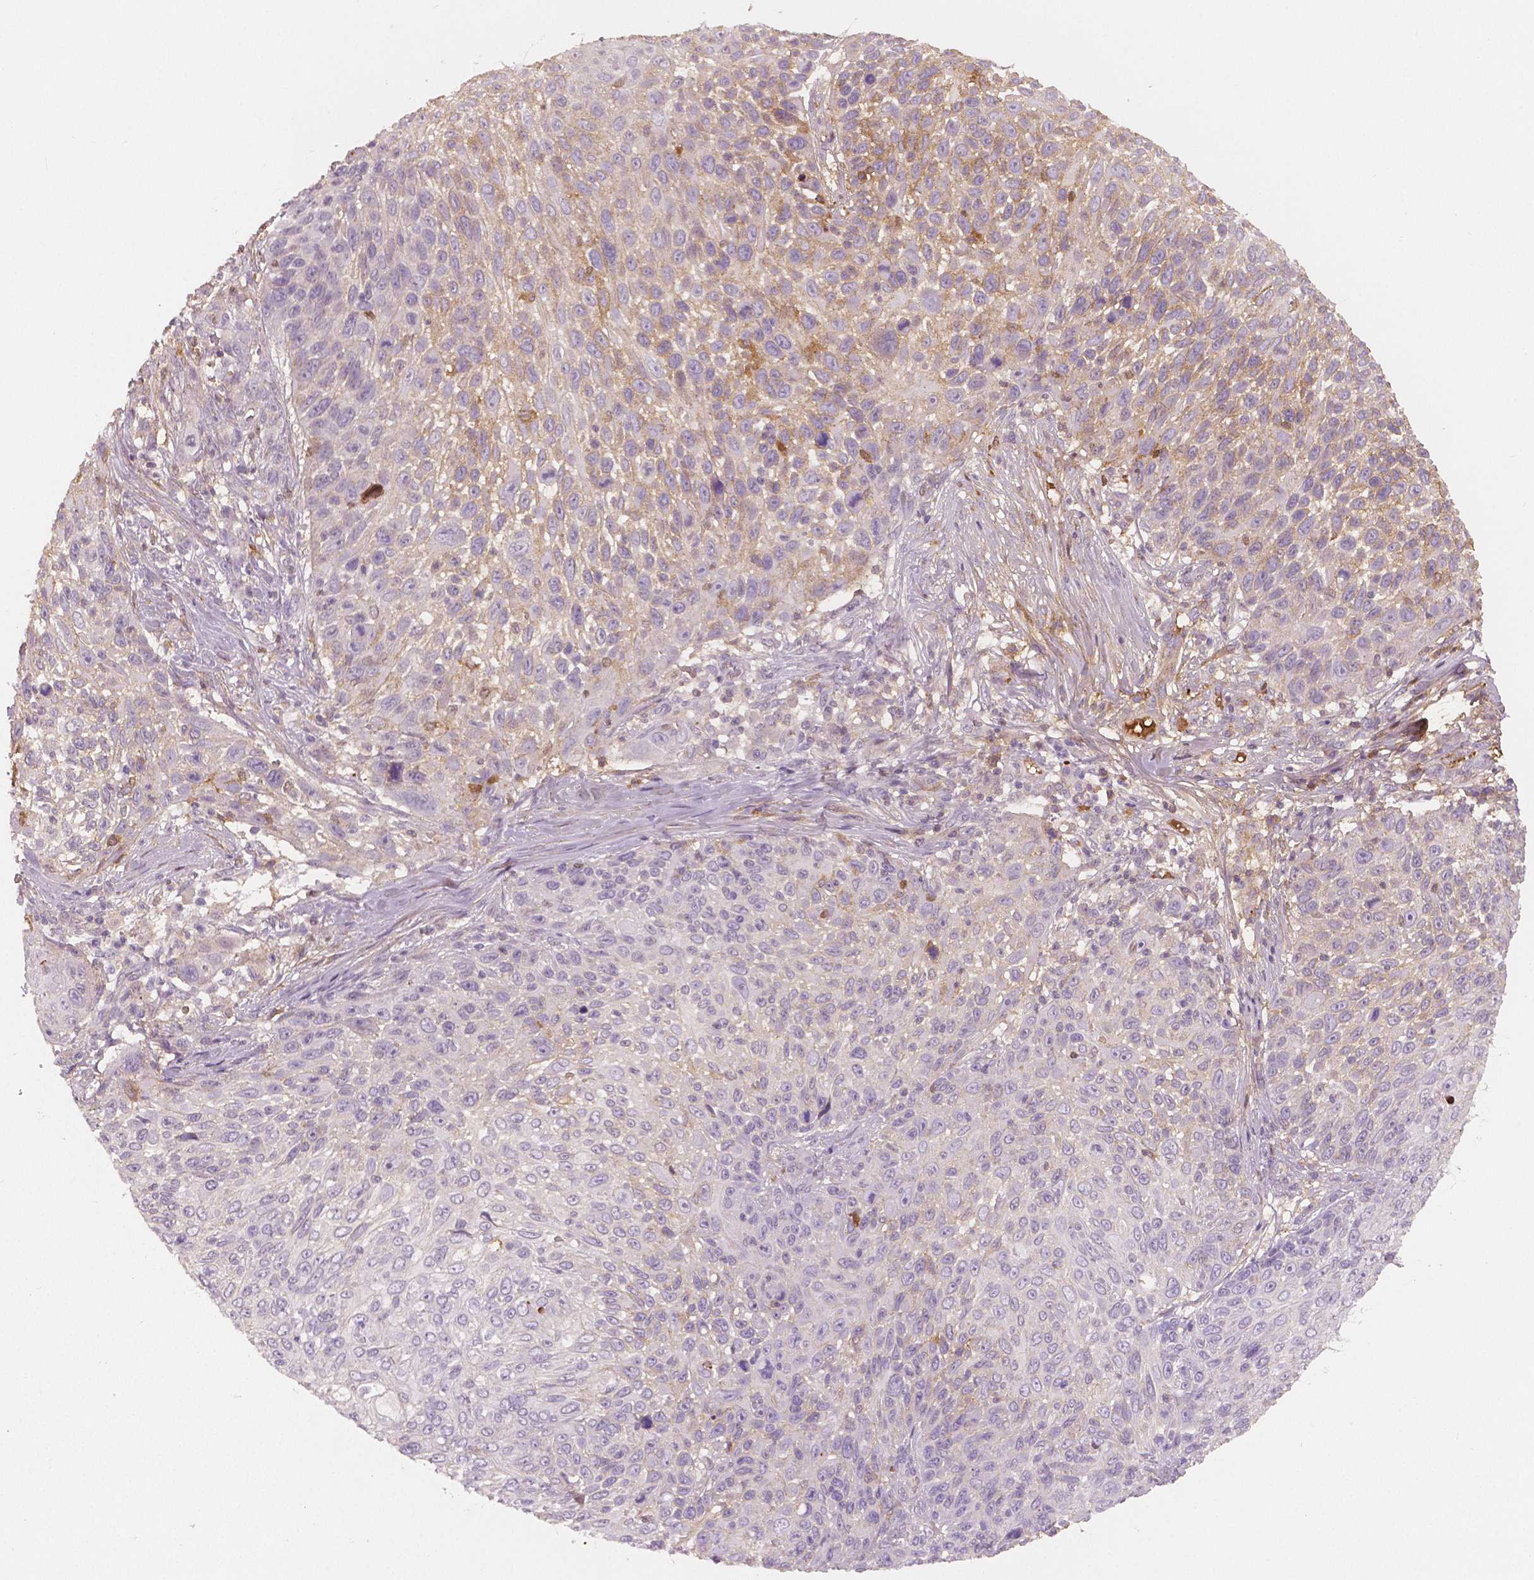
{"staining": {"intensity": "moderate", "quantity": "<25%", "location": "cytoplasmic/membranous"}, "tissue": "skin cancer", "cell_type": "Tumor cells", "image_type": "cancer", "snomed": [{"axis": "morphology", "description": "Squamous cell carcinoma, NOS"}, {"axis": "topography", "description": "Skin"}], "caption": "Squamous cell carcinoma (skin) stained with DAB (3,3'-diaminobenzidine) IHC displays low levels of moderate cytoplasmic/membranous staining in approximately <25% of tumor cells. (Stains: DAB in brown, nuclei in blue, Microscopy: brightfield microscopy at high magnification).", "gene": "APOA4", "patient": {"sex": "male", "age": 92}}